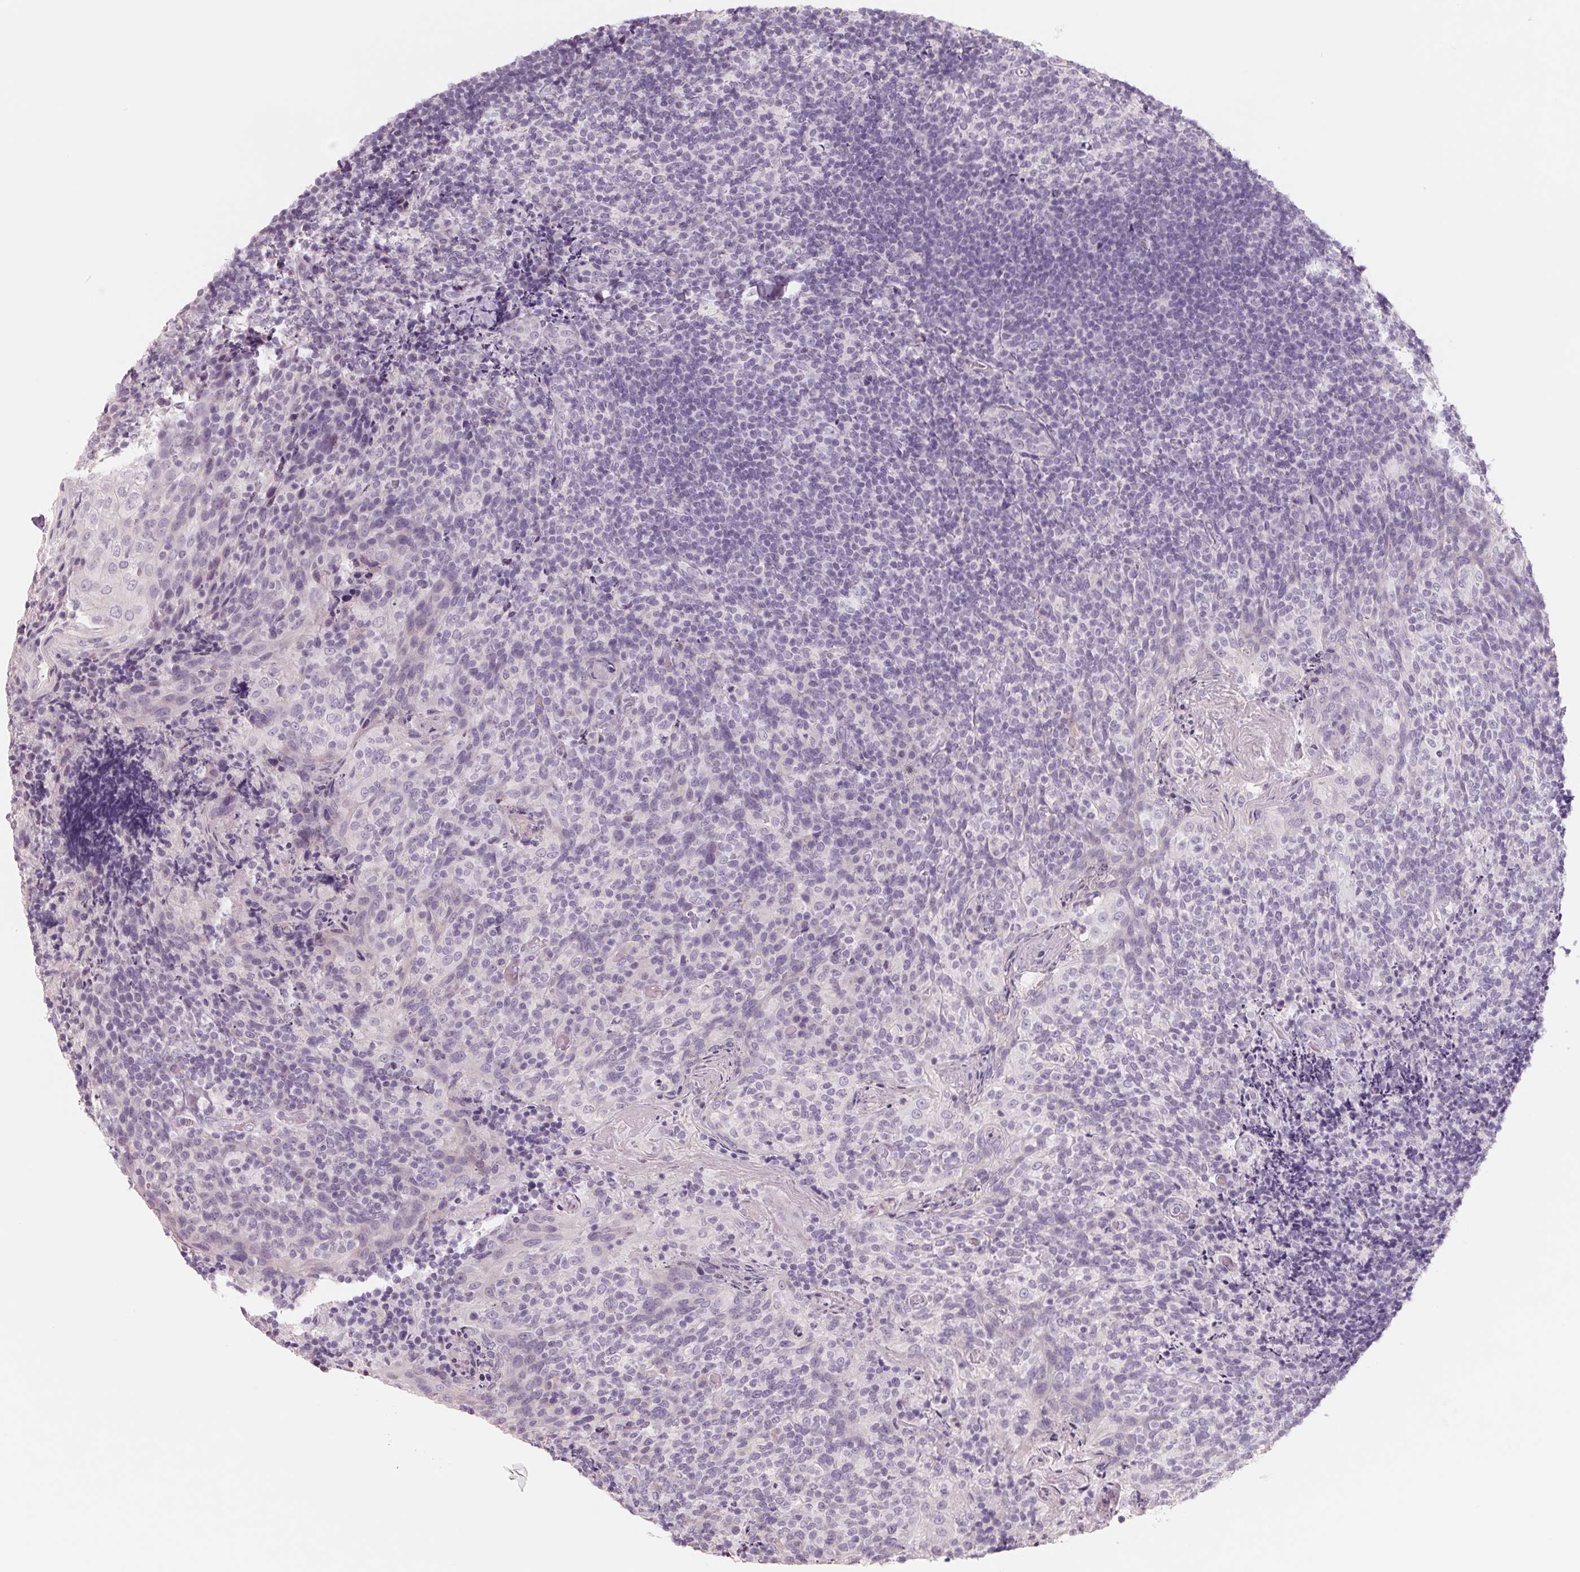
{"staining": {"intensity": "negative", "quantity": "none", "location": "none"}, "tissue": "tonsil", "cell_type": "Germinal center cells", "image_type": "normal", "snomed": [{"axis": "morphology", "description": "Normal tissue, NOS"}, {"axis": "topography", "description": "Tonsil"}], "caption": "Immunohistochemical staining of benign tonsil displays no significant positivity in germinal center cells.", "gene": "FTCD", "patient": {"sex": "female", "age": 10}}